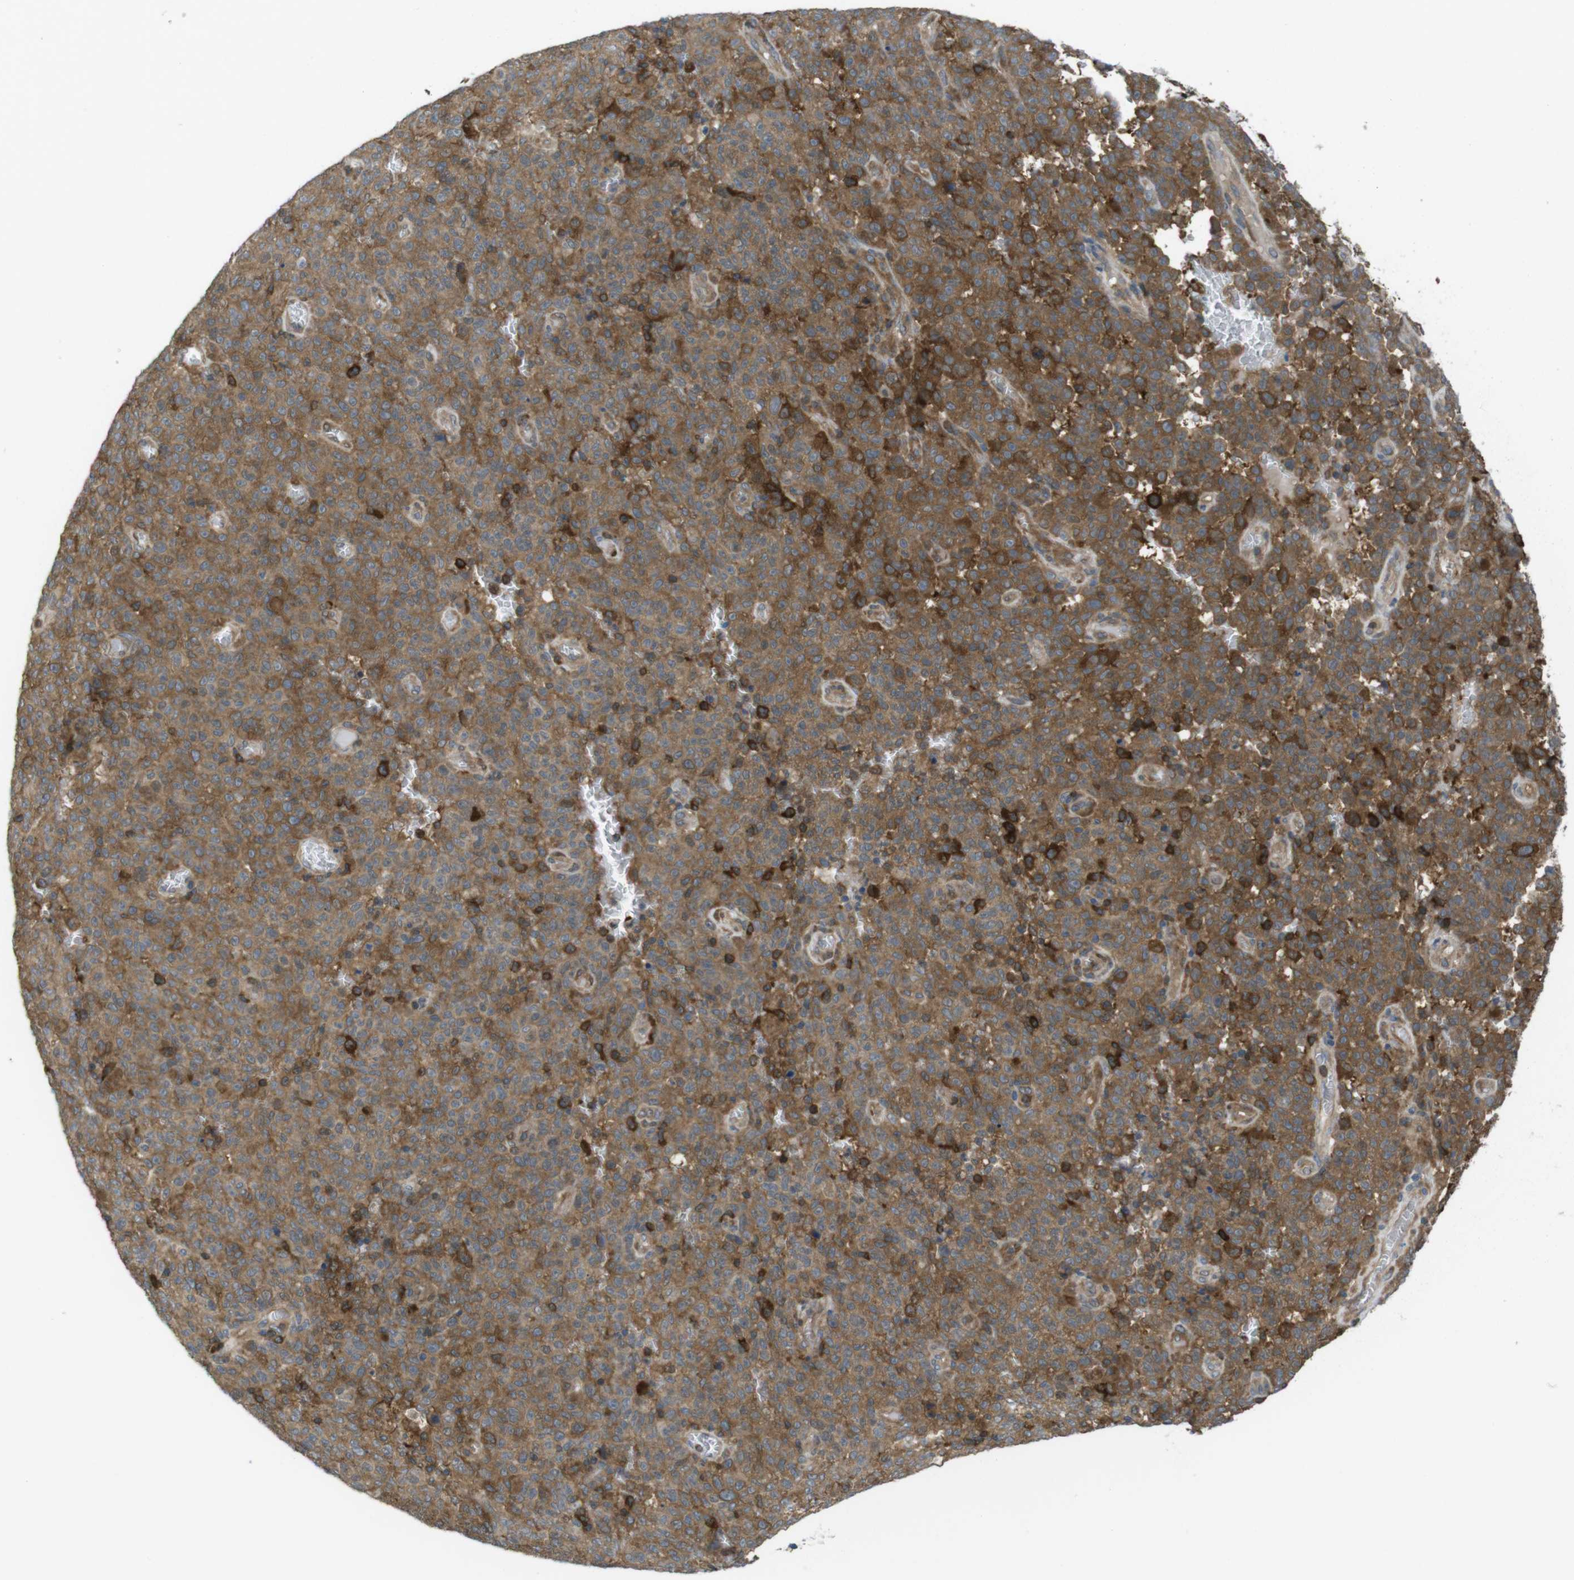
{"staining": {"intensity": "strong", "quantity": ">75%", "location": "cytoplasmic/membranous"}, "tissue": "melanoma", "cell_type": "Tumor cells", "image_type": "cancer", "snomed": [{"axis": "morphology", "description": "Malignant melanoma, NOS"}, {"axis": "topography", "description": "Skin"}], "caption": "Immunohistochemical staining of human malignant melanoma shows strong cytoplasmic/membranous protein staining in about >75% of tumor cells.", "gene": "MTHFD1", "patient": {"sex": "female", "age": 82}}